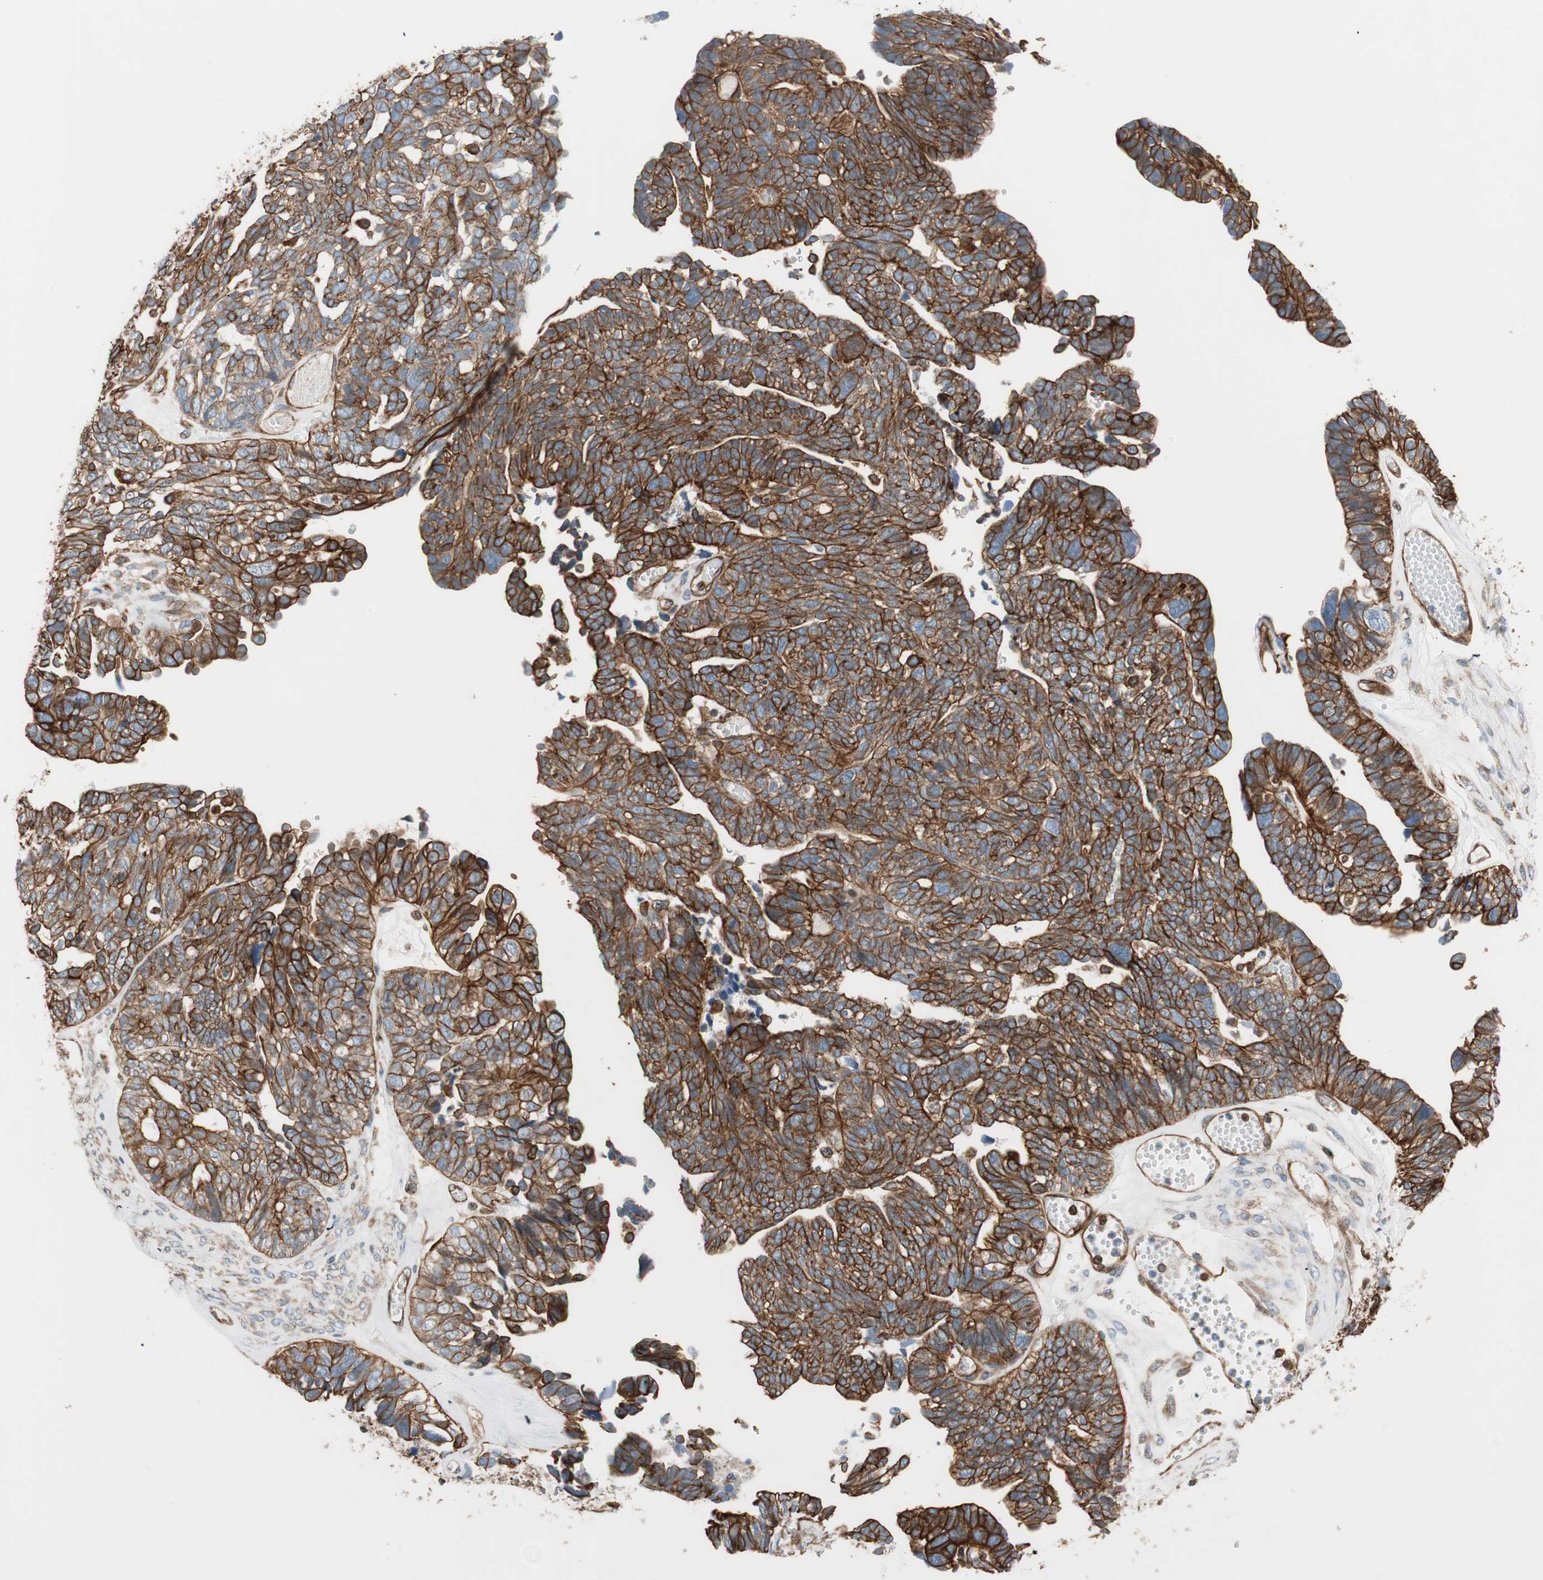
{"staining": {"intensity": "strong", "quantity": ">75%", "location": "cytoplasmic/membranous"}, "tissue": "ovarian cancer", "cell_type": "Tumor cells", "image_type": "cancer", "snomed": [{"axis": "morphology", "description": "Cystadenocarcinoma, serous, NOS"}, {"axis": "topography", "description": "Ovary"}], "caption": "Serous cystadenocarcinoma (ovarian) stained for a protein (brown) demonstrates strong cytoplasmic/membranous positive expression in about >75% of tumor cells.", "gene": "TCTA", "patient": {"sex": "female", "age": 79}}